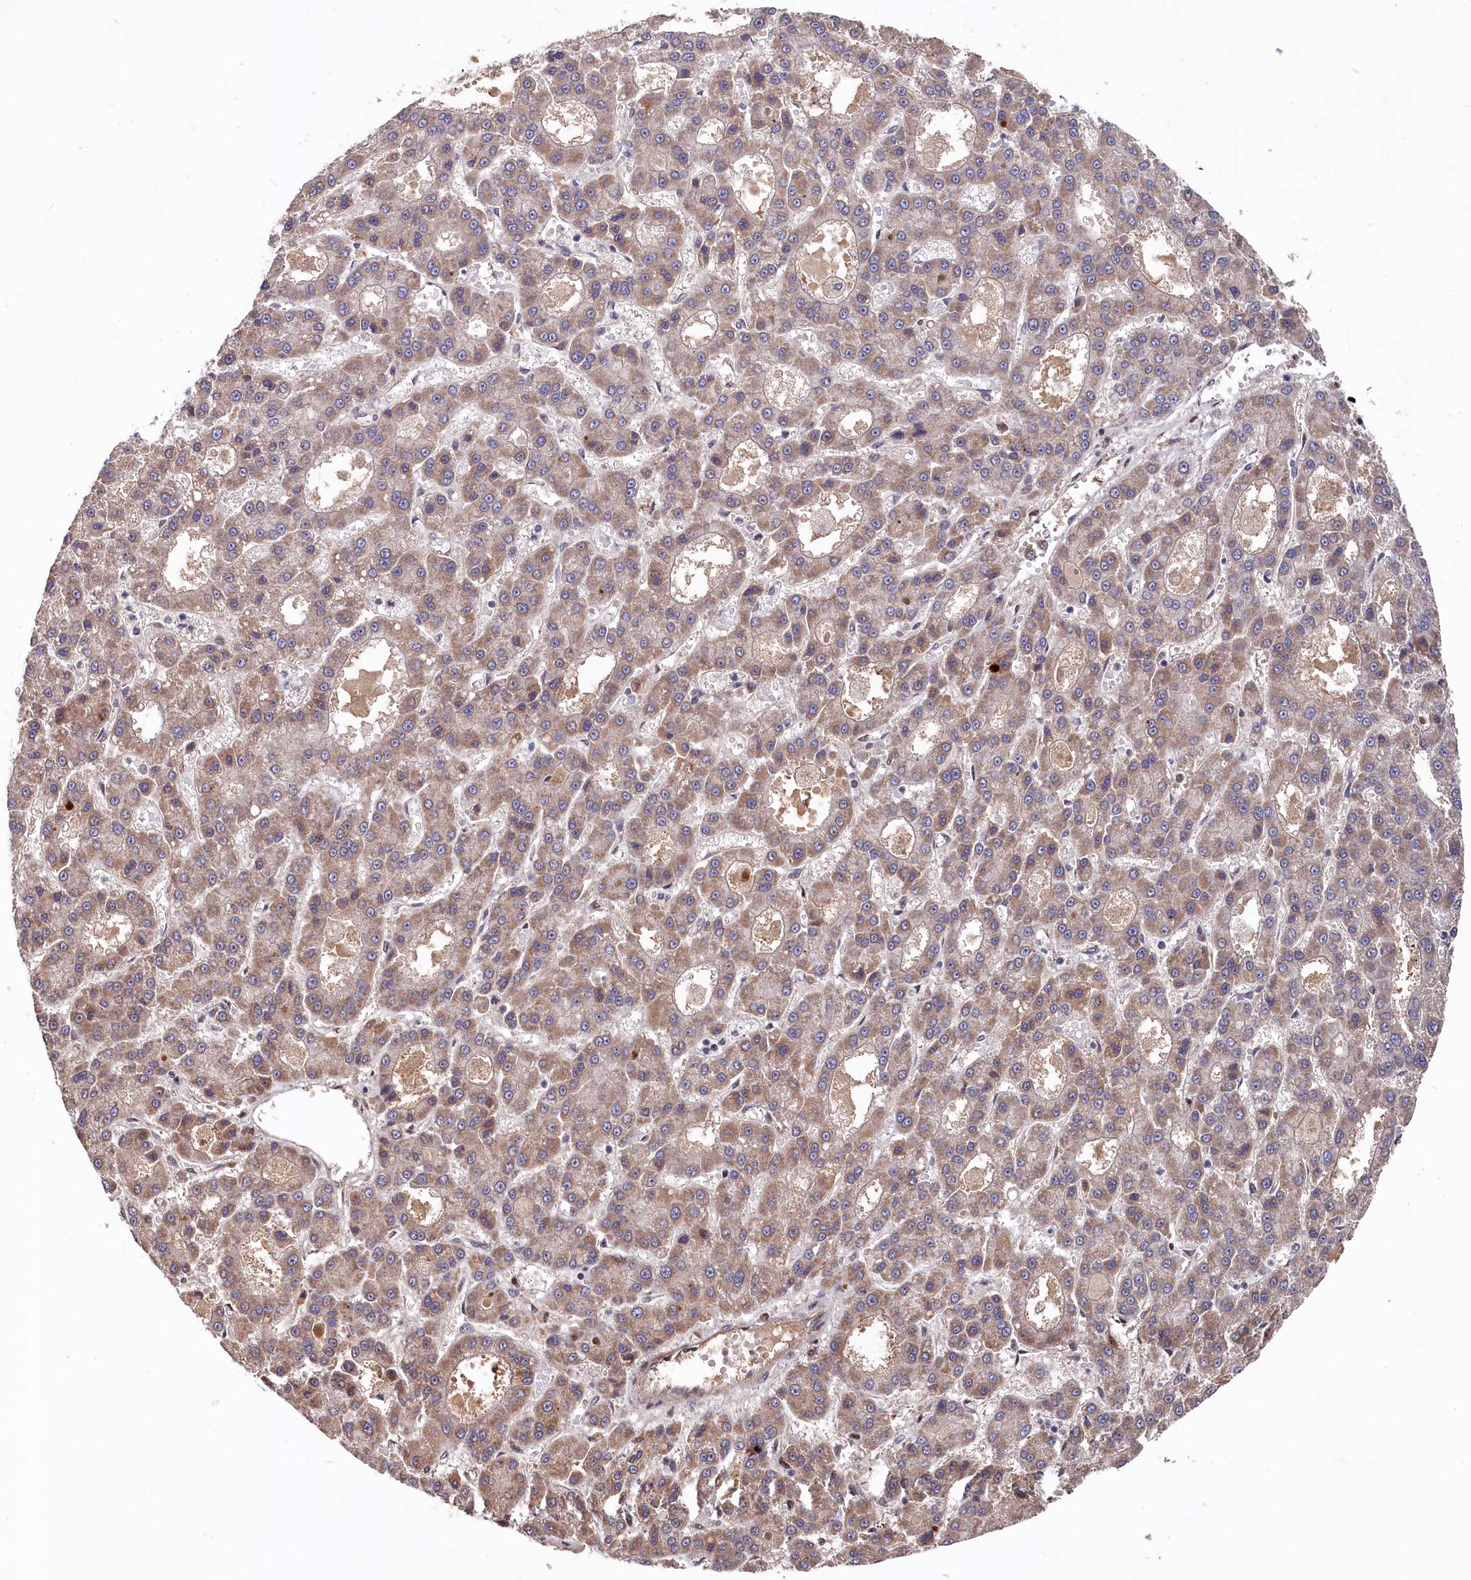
{"staining": {"intensity": "moderate", "quantity": ">75%", "location": "cytoplasmic/membranous"}, "tissue": "liver cancer", "cell_type": "Tumor cells", "image_type": "cancer", "snomed": [{"axis": "morphology", "description": "Carcinoma, Hepatocellular, NOS"}, {"axis": "topography", "description": "Liver"}], "caption": "Brown immunohistochemical staining in liver cancer (hepatocellular carcinoma) displays moderate cytoplasmic/membranous expression in about >75% of tumor cells. (DAB = brown stain, brightfield microscopy at high magnification).", "gene": "CLPX", "patient": {"sex": "male", "age": 70}}